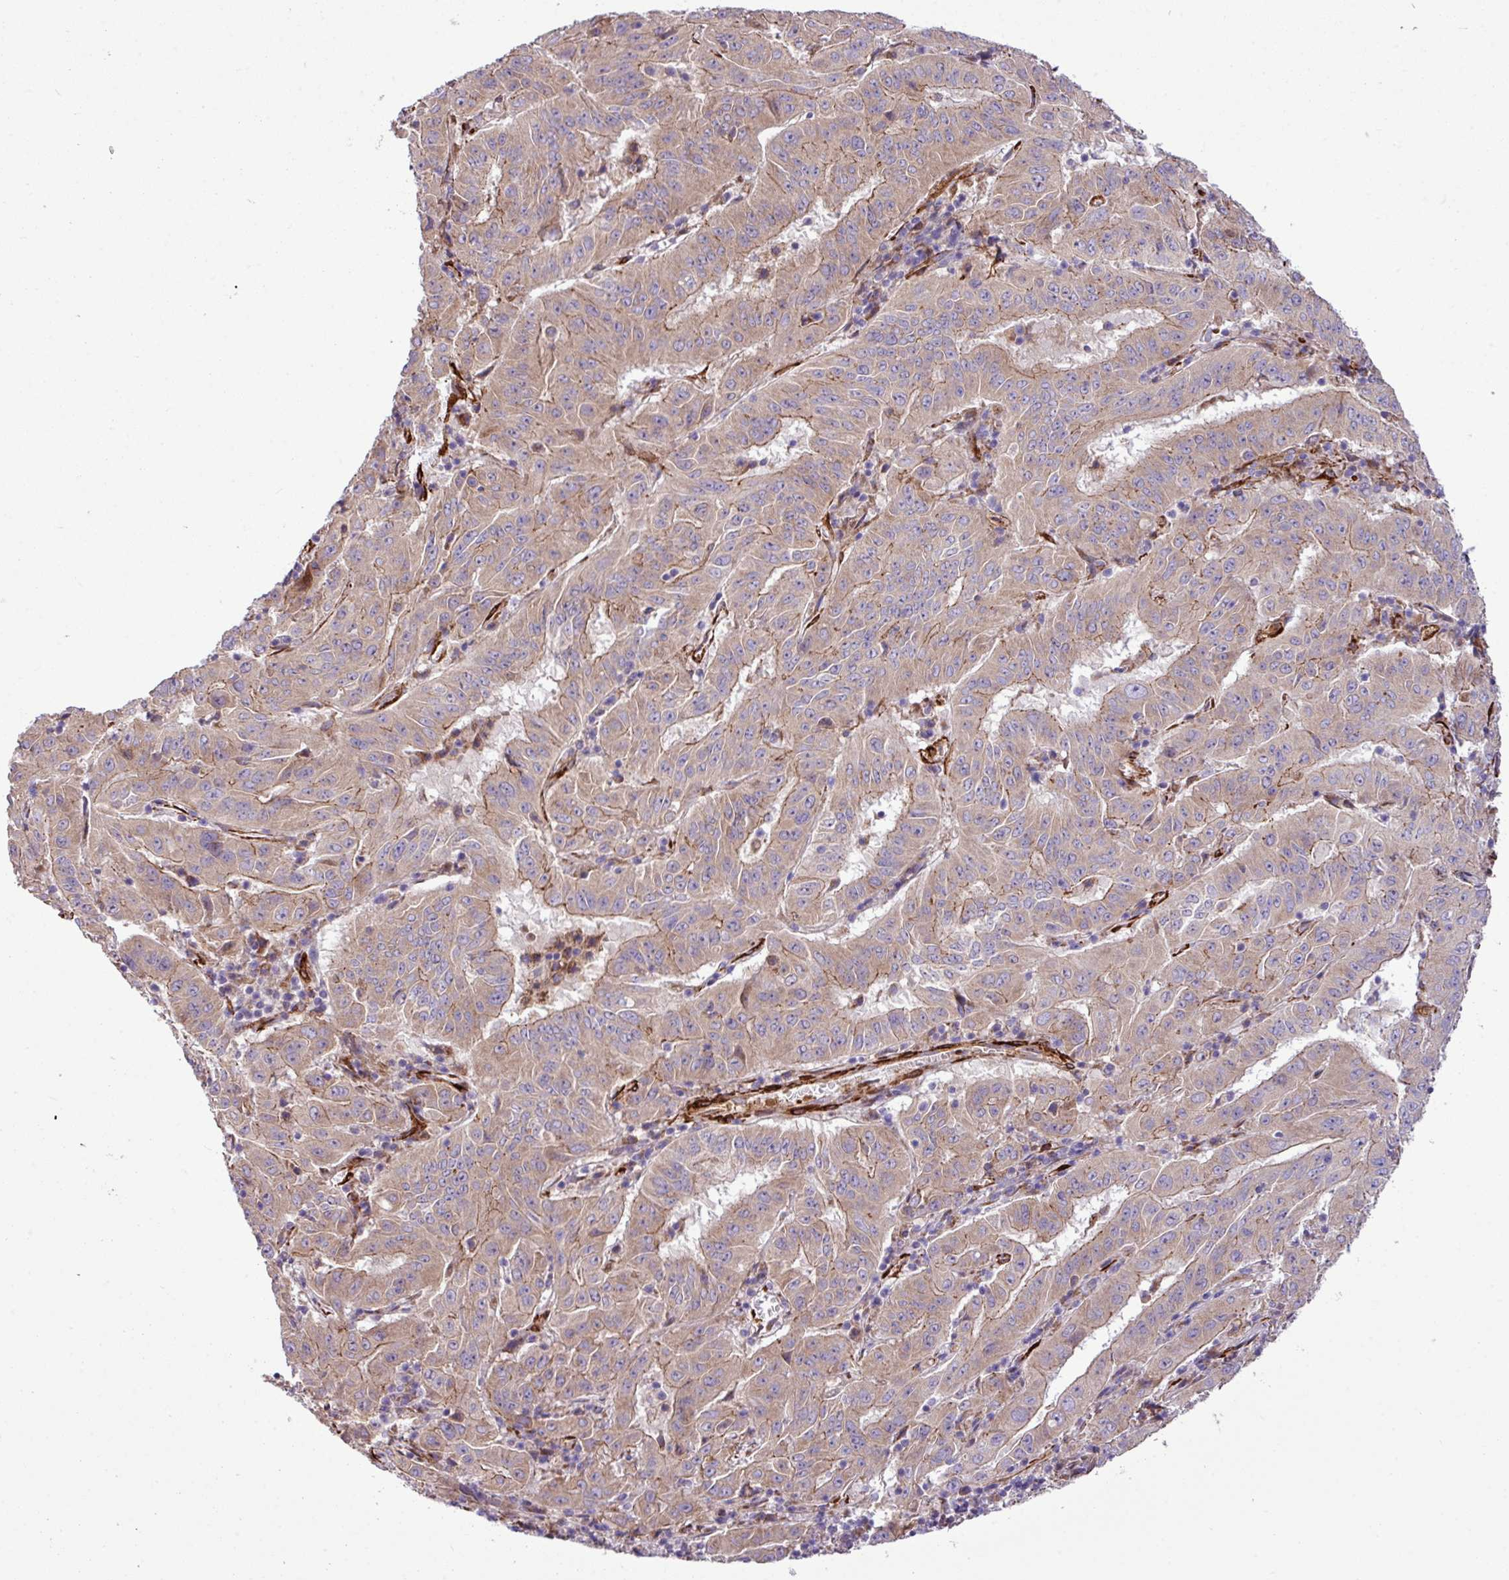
{"staining": {"intensity": "weak", "quantity": ">75%", "location": "cytoplasmic/membranous"}, "tissue": "pancreatic cancer", "cell_type": "Tumor cells", "image_type": "cancer", "snomed": [{"axis": "morphology", "description": "Adenocarcinoma, NOS"}, {"axis": "topography", "description": "Pancreas"}], "caption": "Immunohistochemistry of human pancreatic cancer (adenocarcinoma) shows low levels of weak cytoplasmic/membranous expression in approximately >75% of tumor cells. The protein is stained brown, and the nuclei are stained in blue (DAB (3,3'-diaminobenzidine) IHC with brightfield microscopy, high magnification).", "gene": "FAM47E", "patient": {"sex": "male", "age": 63}}